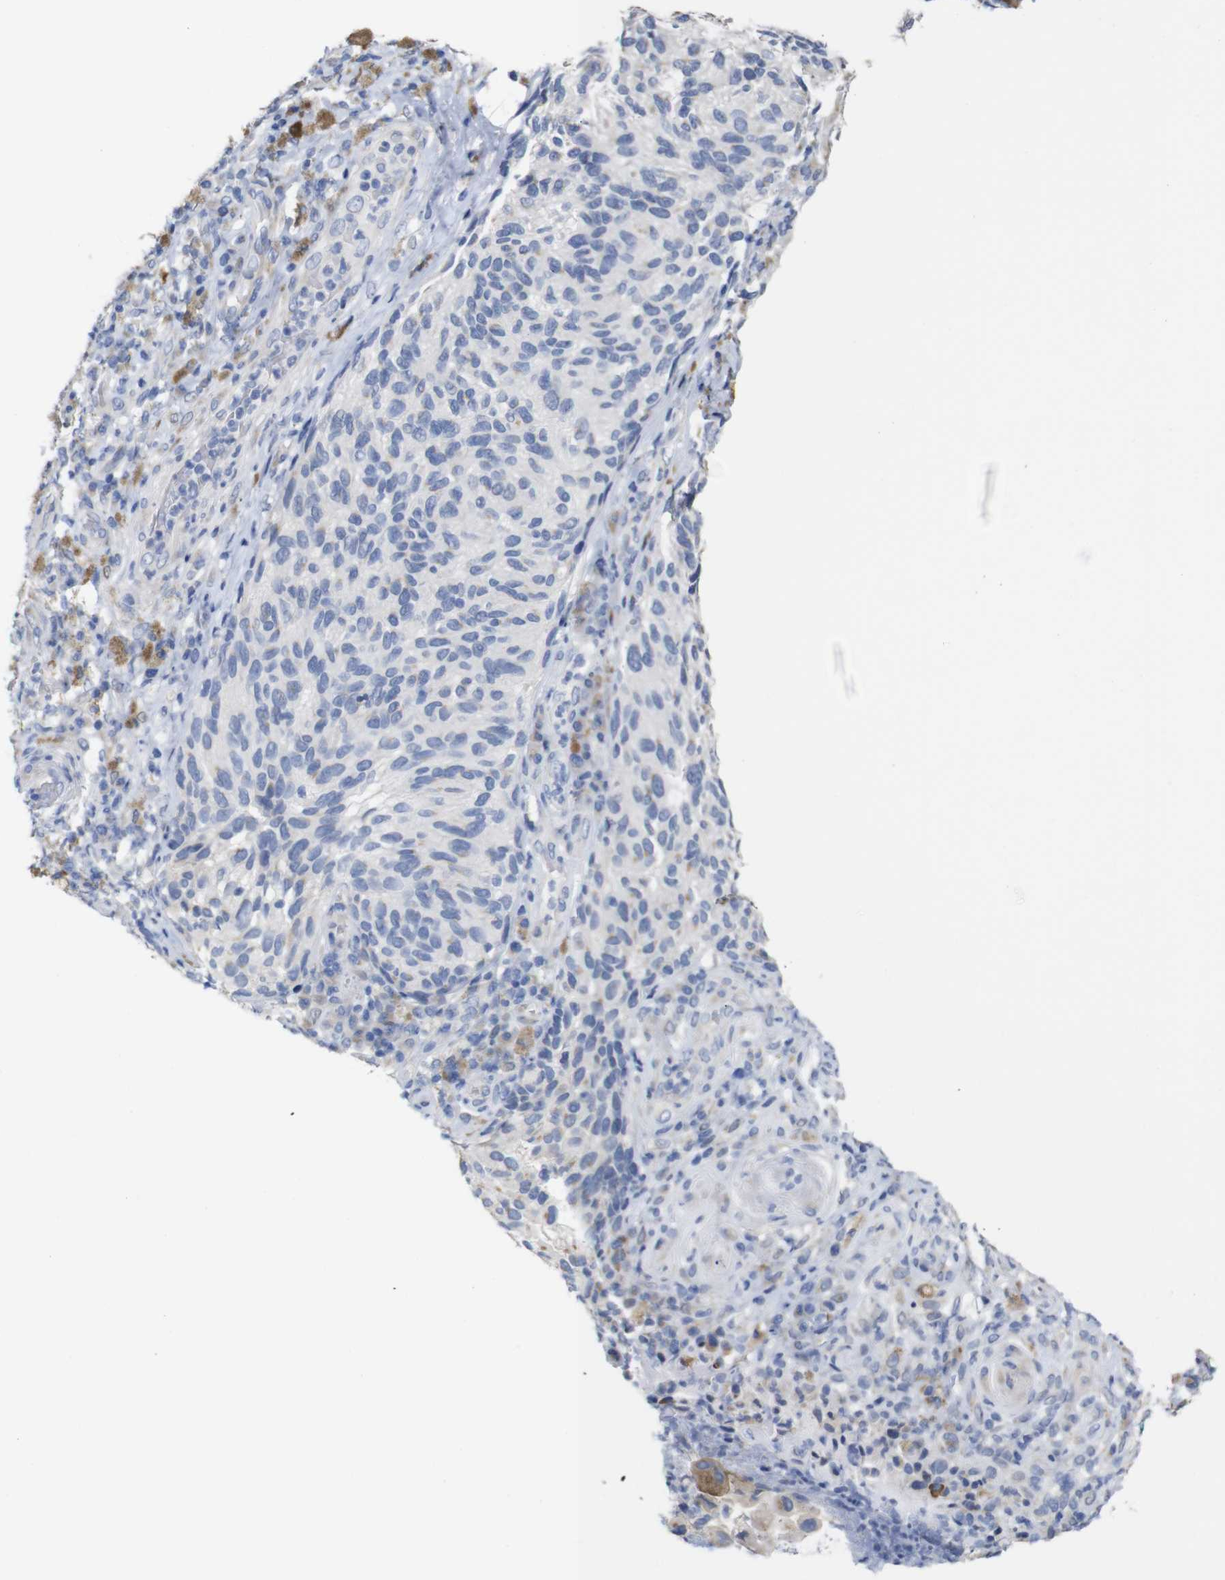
{"staining": {"intensity": "negative", "quantity": "none", "location": "none"}, "tissue": "melanoma", "cell_type": "Tumor cells", "image_type": "cancer", "snomed": [{"axis": "morphology", "description": "Malignant melanoma, NOS"}, {"axis": "topography", "description": "Skin"}], "caption": "DAB (3,3'-diaminobenzidine) immunohistochemical staining of malignant melanoma demonstrates no significant staining in tumor cells. Nuclei are stained in blue.", "gene": "TCEAL9", "patient": {"sex": "female", "age": 73}}